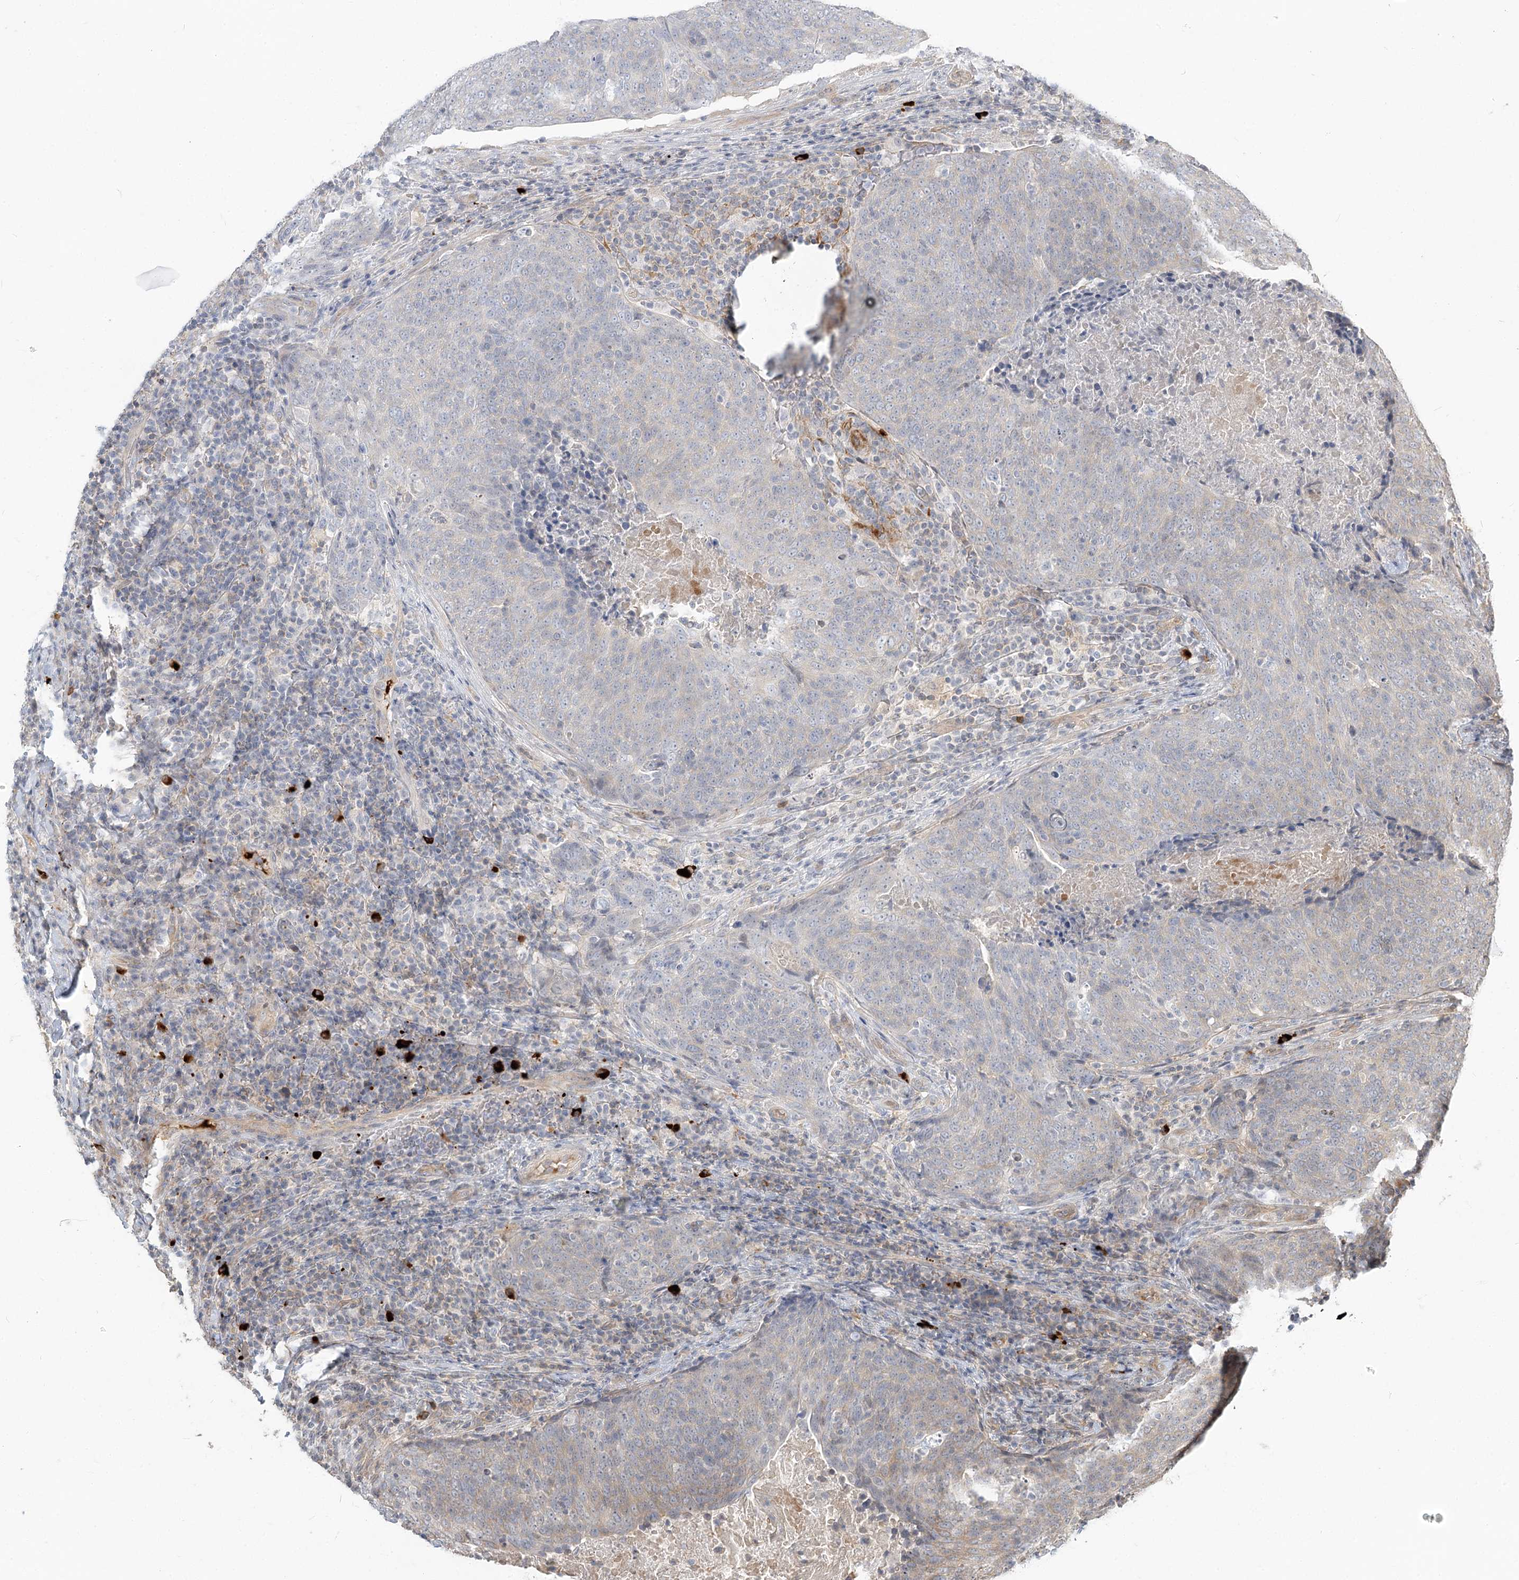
{"staining": {"intensity": "weak", "quantity": "<25%", "location": "cytoplasmic/membranous"}, "tissue": "head and neck cancer", "cell_type": "Tumor cells", "image_type": "cancer", "snomed": [{"axis": "morphology", "description": "Squamous cell carcinoma, NOS"}, {"axis": "morphology", "description": "Squamous cell carcinoma, metastatic, NOS"}, {"axis": "topography", "description": "Lymph node"}, {"axis": "topography", "description": "Head-Neck"}], "caption": "This is a micrograph of IHC staining of head and neck metastatic squamous cell carcinoma, which shows no staining in tumor cells. (Stains: DAB (3,3'-diaminobenzidine) IHC with hematoxylin counter stain, Microscopy: brightfield microscopy at high magnification).", "gene": "GUCY2C", "patient": {"sex": "male", "age": 62}}